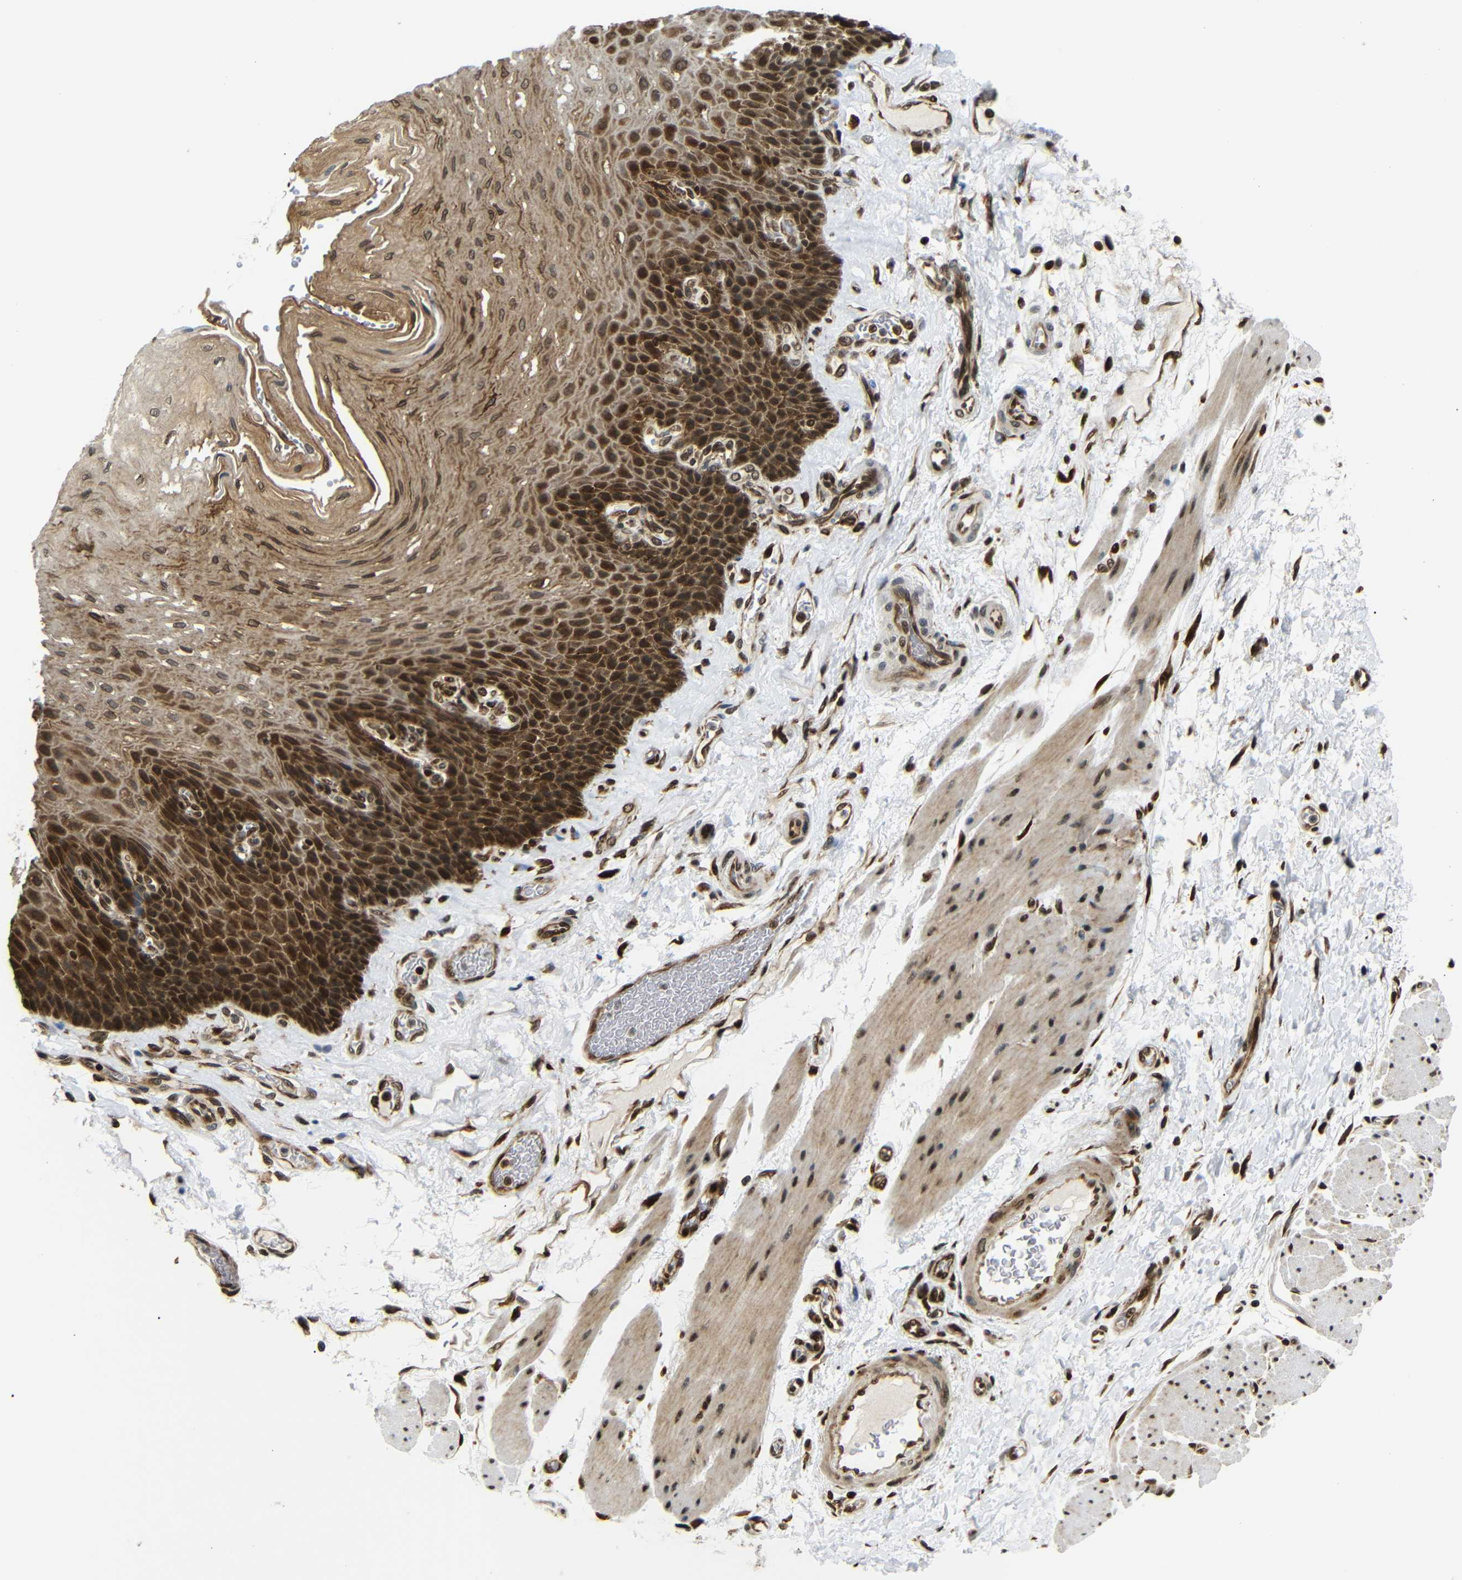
{"staining": {"intensity": "strong", "quantity": ">75%", "location": "cytoplasmic/membranous,nuclear"}, "tissue": "esophagus", "cell_type": "Squamous epithelial cells", "image_type": "normal", "snomed": [{"axis": "morphology", "description": "Normal tissue, NOS"}, {"axis": "topography", "description": "Esophagus"}], "caption": "Immunohistochemical staining of normal human esophagus exhibits high levels of strong cytoplasmic/membranous,nuclear staining in approximately >75% of squamous epithelial cells. The staining is performed using DAB brown chromogen to label protein expression. The nuclei are counter-stained blue using hematoxylin.", "gene": "SPCS2", "patient": {"sex": "female", "age": 72}}